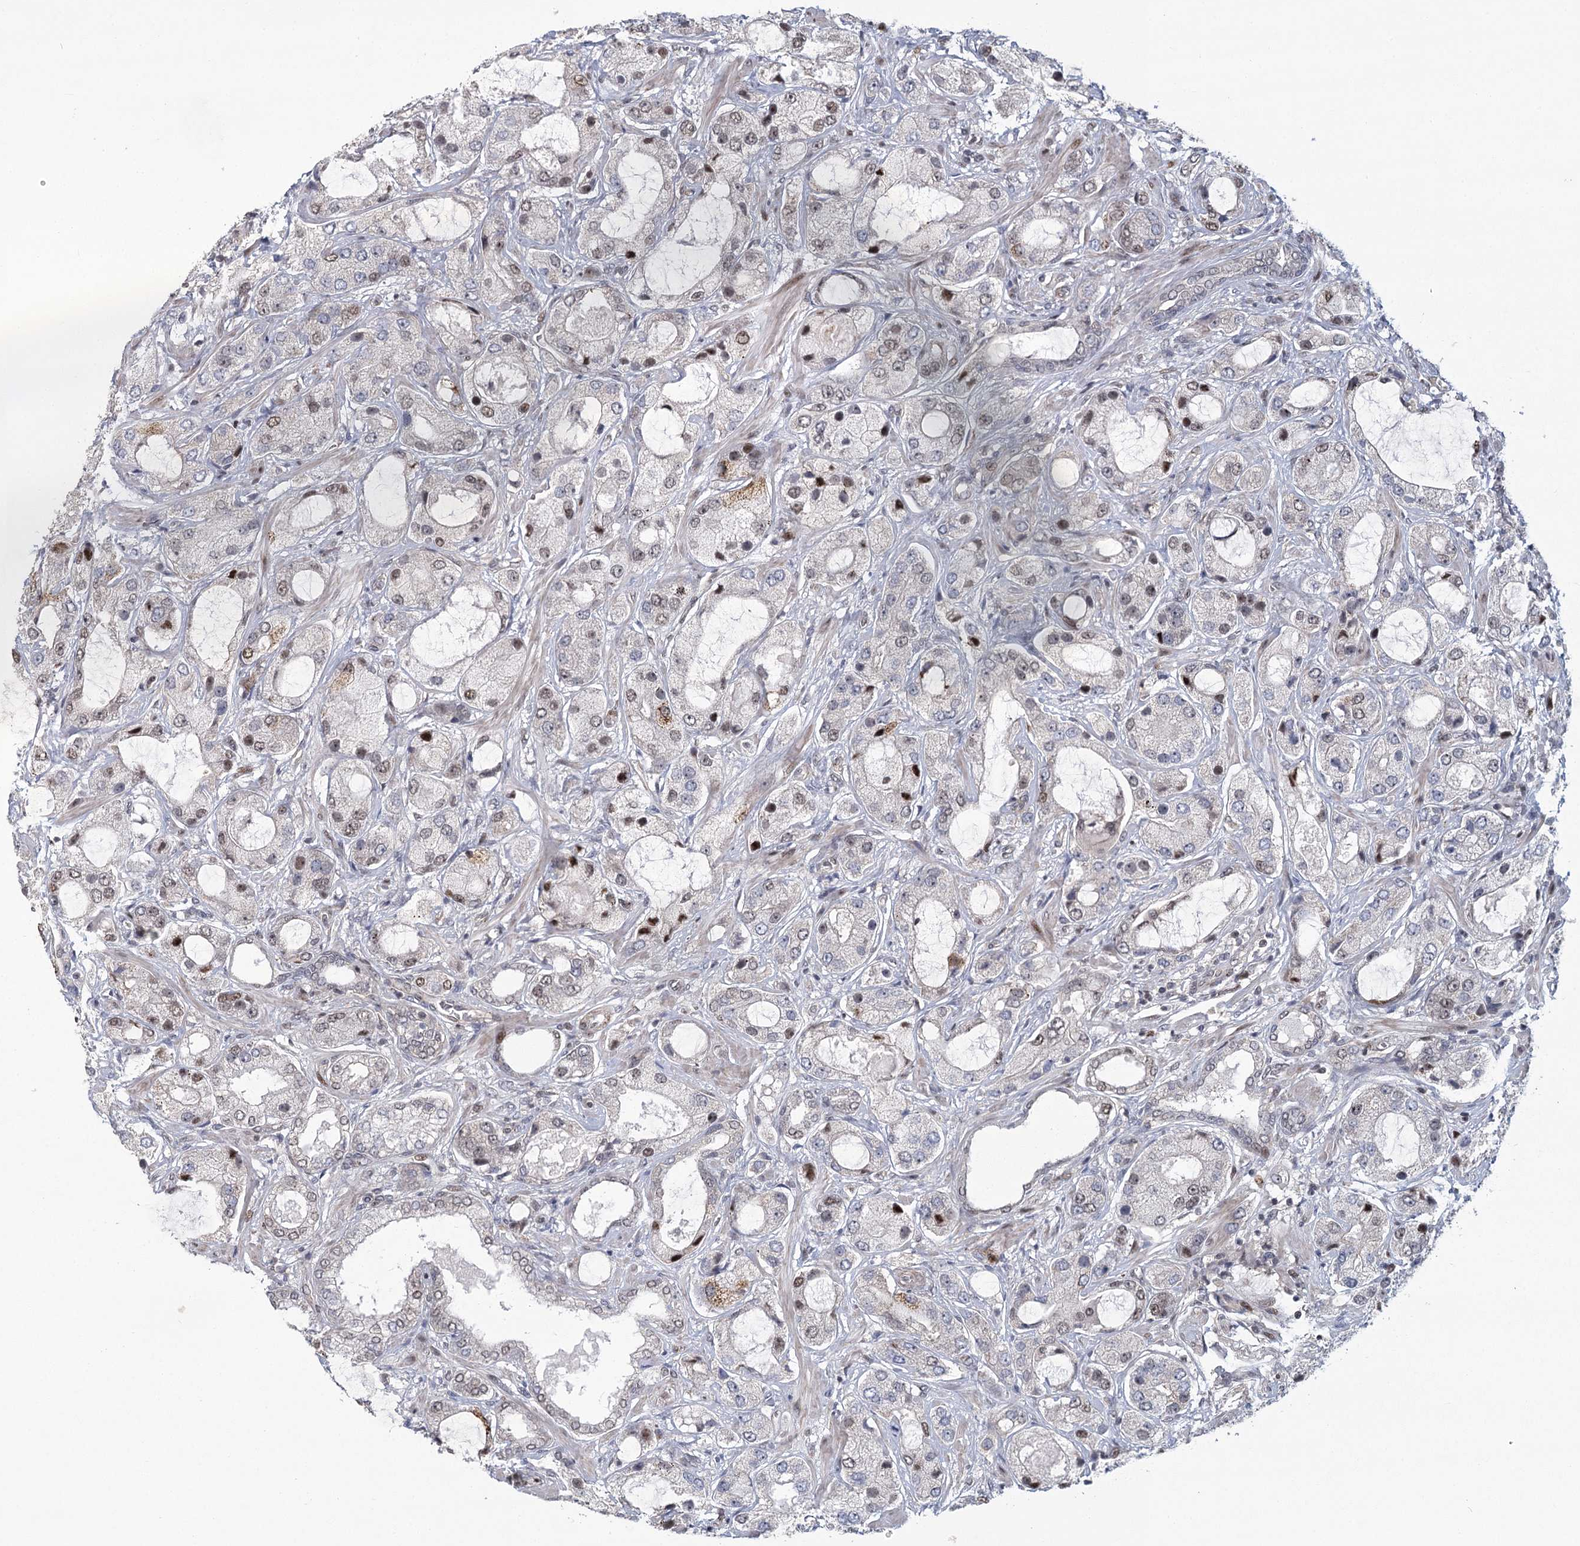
{"staining": {"intensity": "moderate", "quantity": "<25%", "location": "nuclear"}, "tissue": "prostate cancer", "cell_type": "Tumor cells", "image_type": "cancer", "snomed": [{"axis": "morphology", "description": "Normal tissue, NOS"}, {"axis": "morphology", "description": "Adenocarcinoma, High grade"}, {"axis": "topography", "description": "Prostate"}, {"axis": "topography", "description": "Peripheral nerve tissue"}], "caption": "About <25% of tumor cells in prostate adenocarcinoma (high-grade) demonstrate moderate nuclear protein expression as visualized by brown immunohistochemical staining.", "gene": "PARM1", "patient": {"sex": "male", "age": 59}}